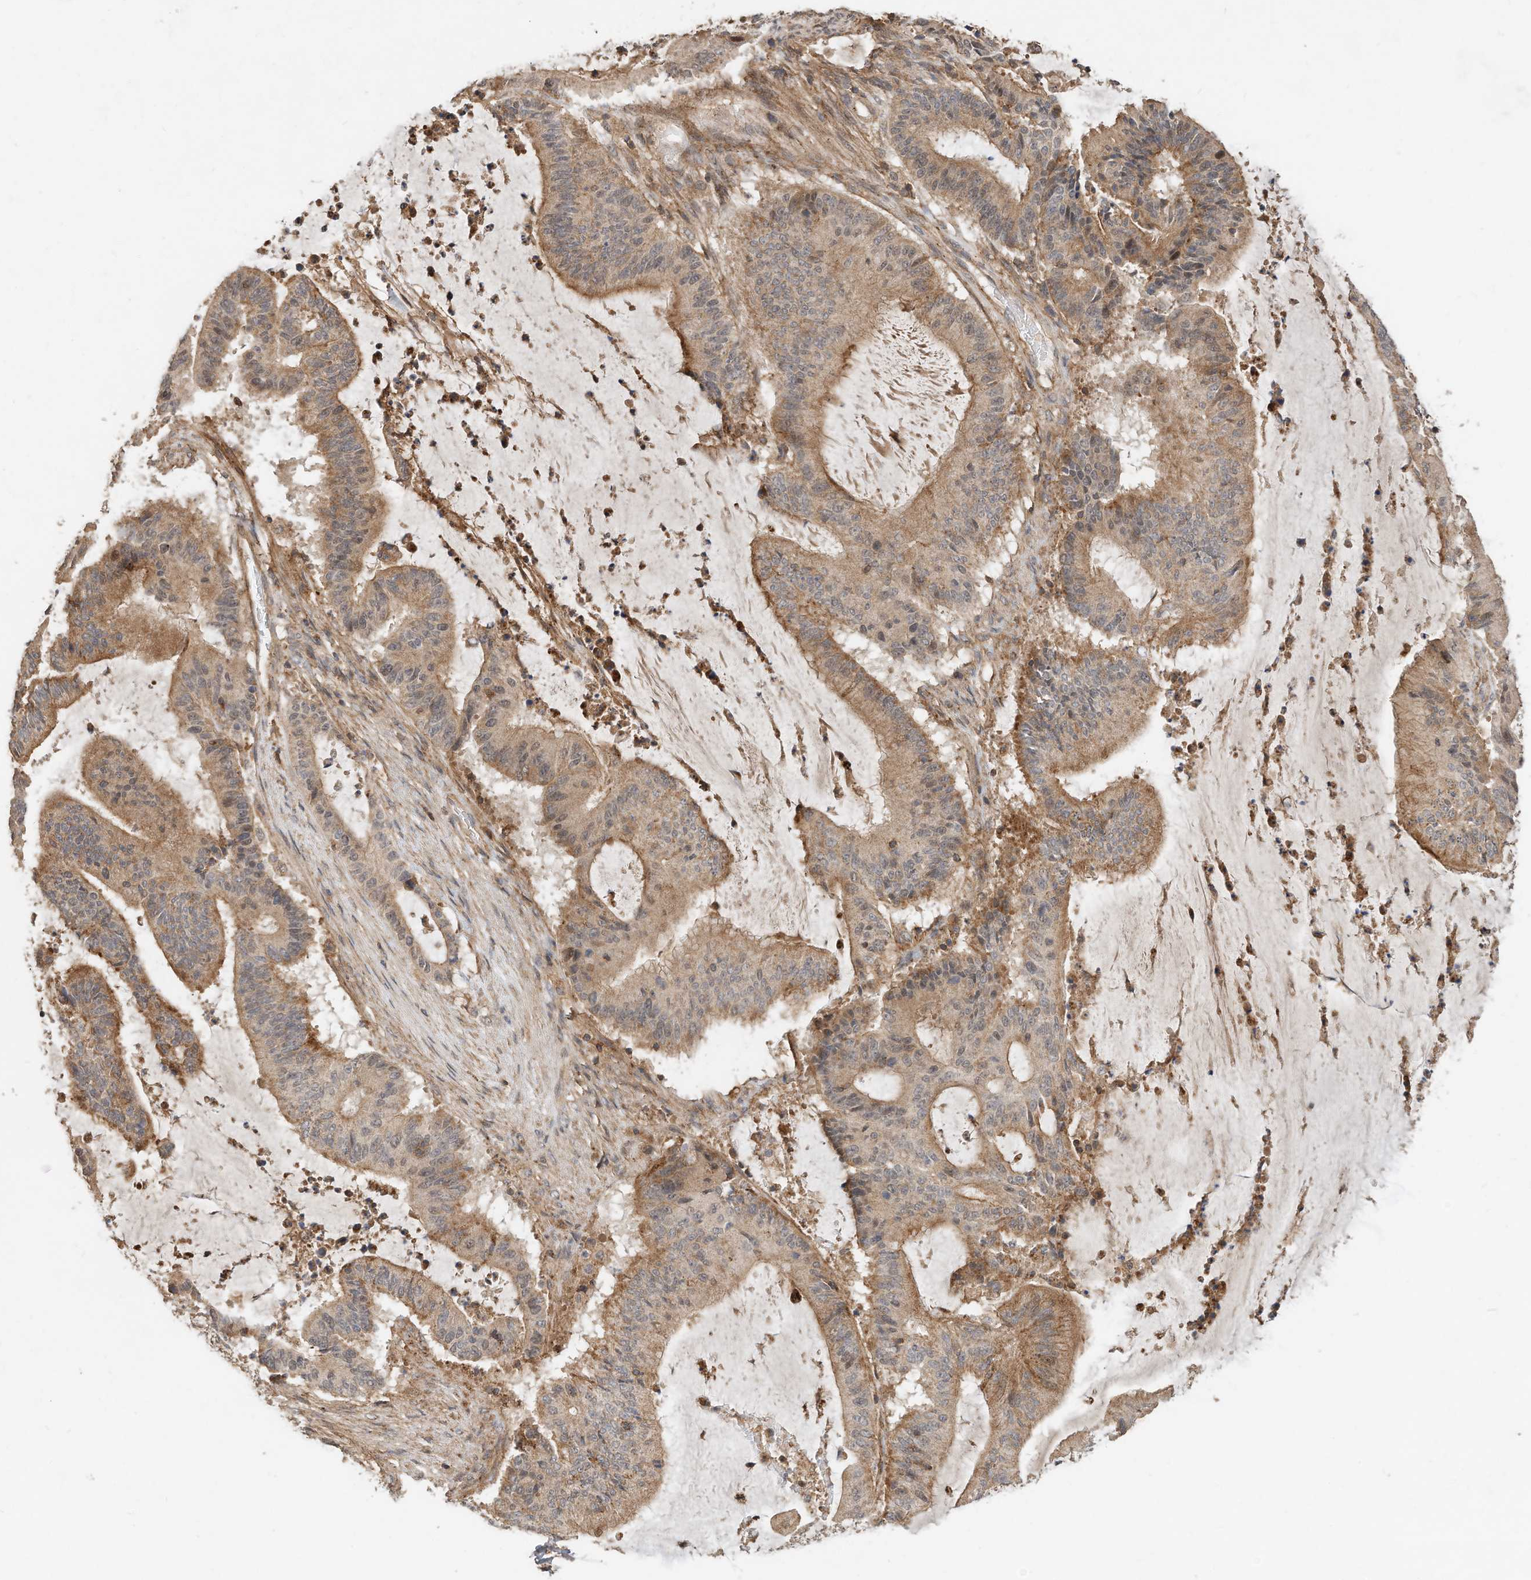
{"staining": {"intensity": "moderate", "quantity": ">75%", "location": "cytoplasmic/membranous"}, "tissue": "liver cancer", "cell_type": "Tumor cells", "image_type": "cancer", "snomed": [{"axis": "morphology", "description": "Normal tissue, NOS"}, {"axis": "morphology", "description": "Cholangiocarcinoma"}, {"axis": "topography", "description": "Liver"}, {"axis": "topography", "description": "Peripheral nerve tissue"}], "caption": "About >75% of tumor cells in liver cancer (cholangiocarcinoma) display moderate cytoplasmic/membranous protein positivity as visualized by brown immunohistochemical staining.", "gene": "CPAMD8", "patient": {"sex": "female", "age": 73}}